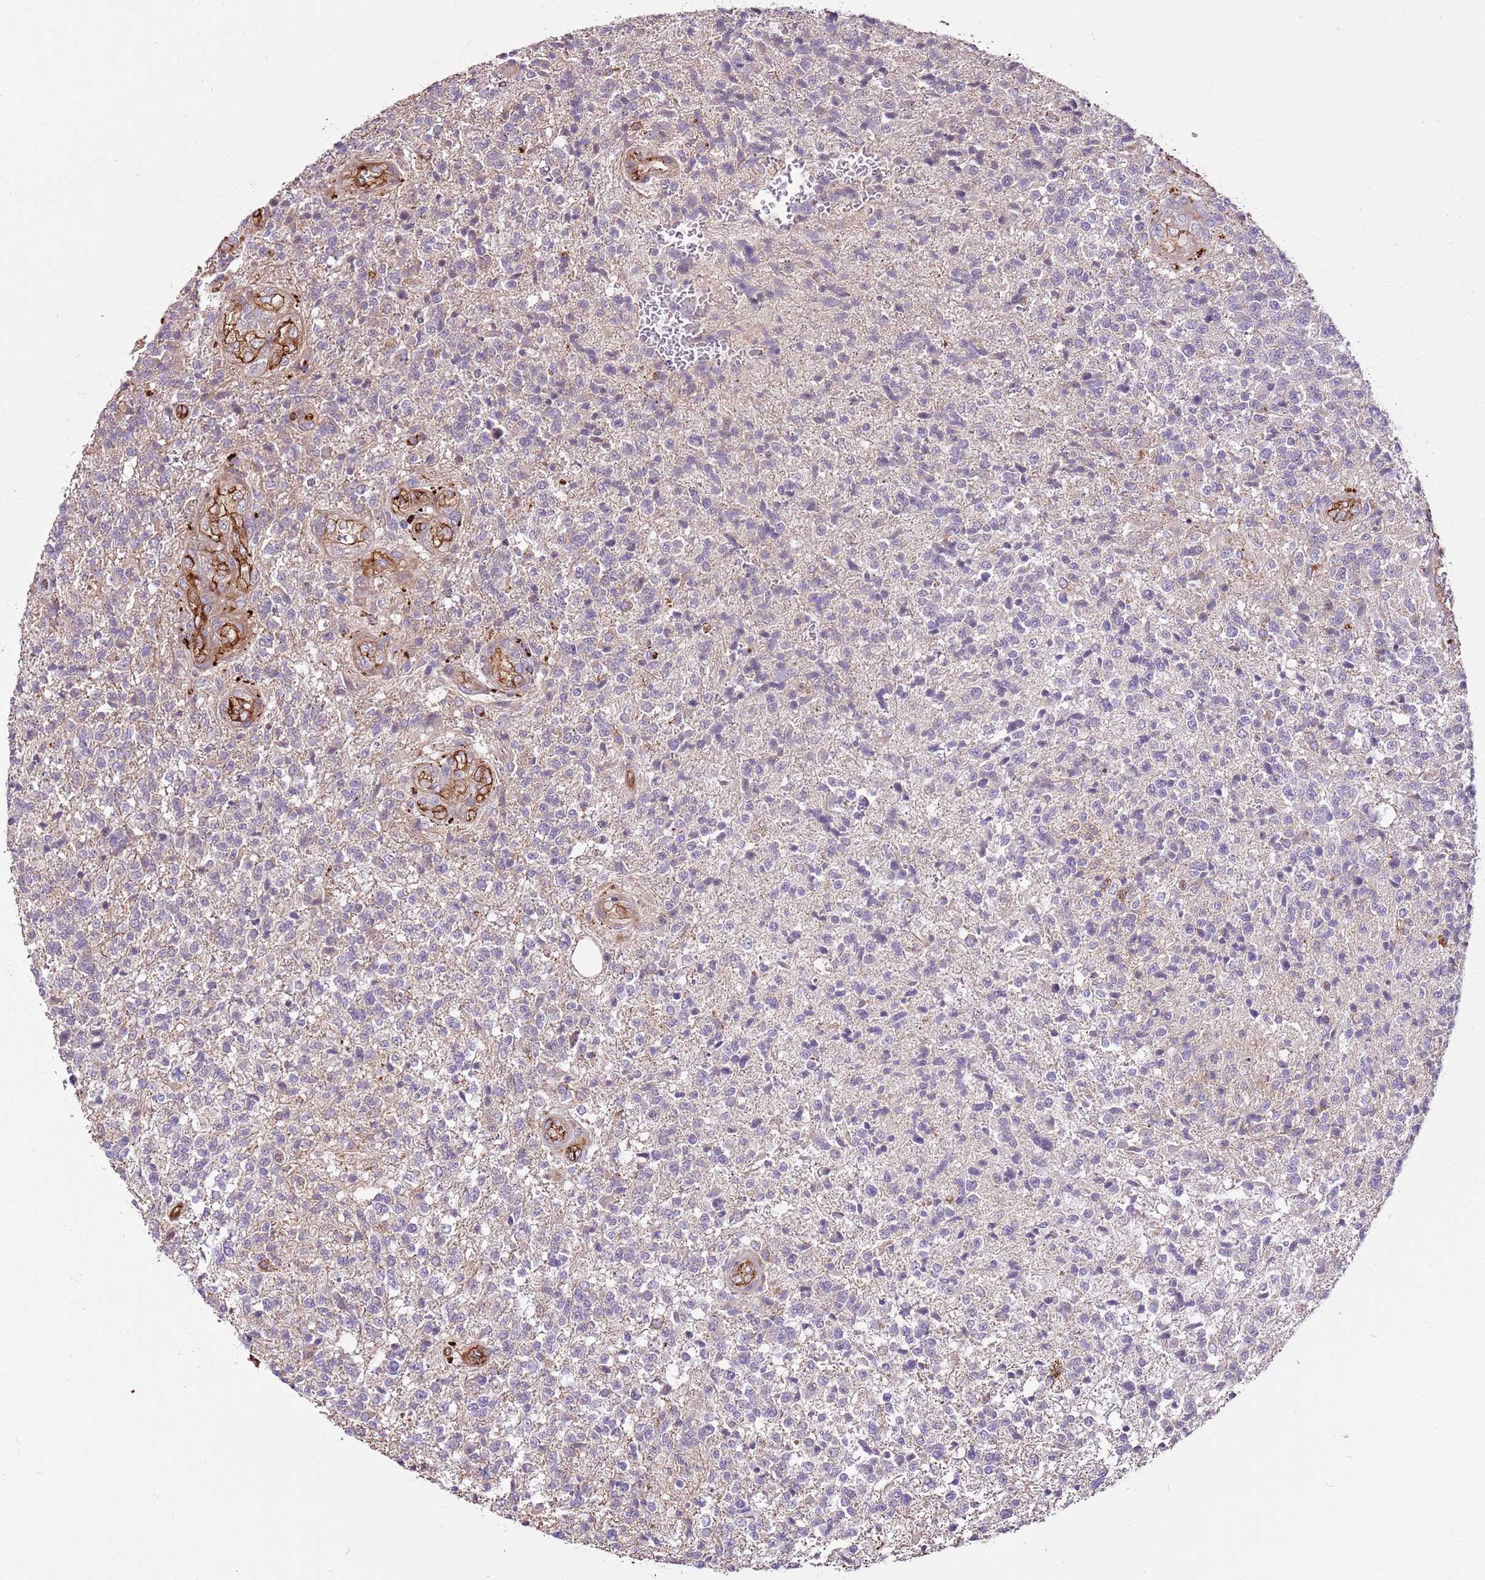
{"staining": {"intensity": "negative", "quantity": "none", "location": "none"}, "tissue": "glioma", "cell_type": "Tumor cells", "image_type": "cancer", "snomed": [{"axis": "morphology", "description": "Glioma, malignant, High grade"}, {"axis": "topography", "description": "Brain"}], "caption": "High magnification brightfield microscopy of glioma stained with DAB (brown) and counterstained with hematoxylin (blue): tumor cells show no significant expression.", "gene": "ZNF827", "patient": {"sex": "male", "age": 56}}